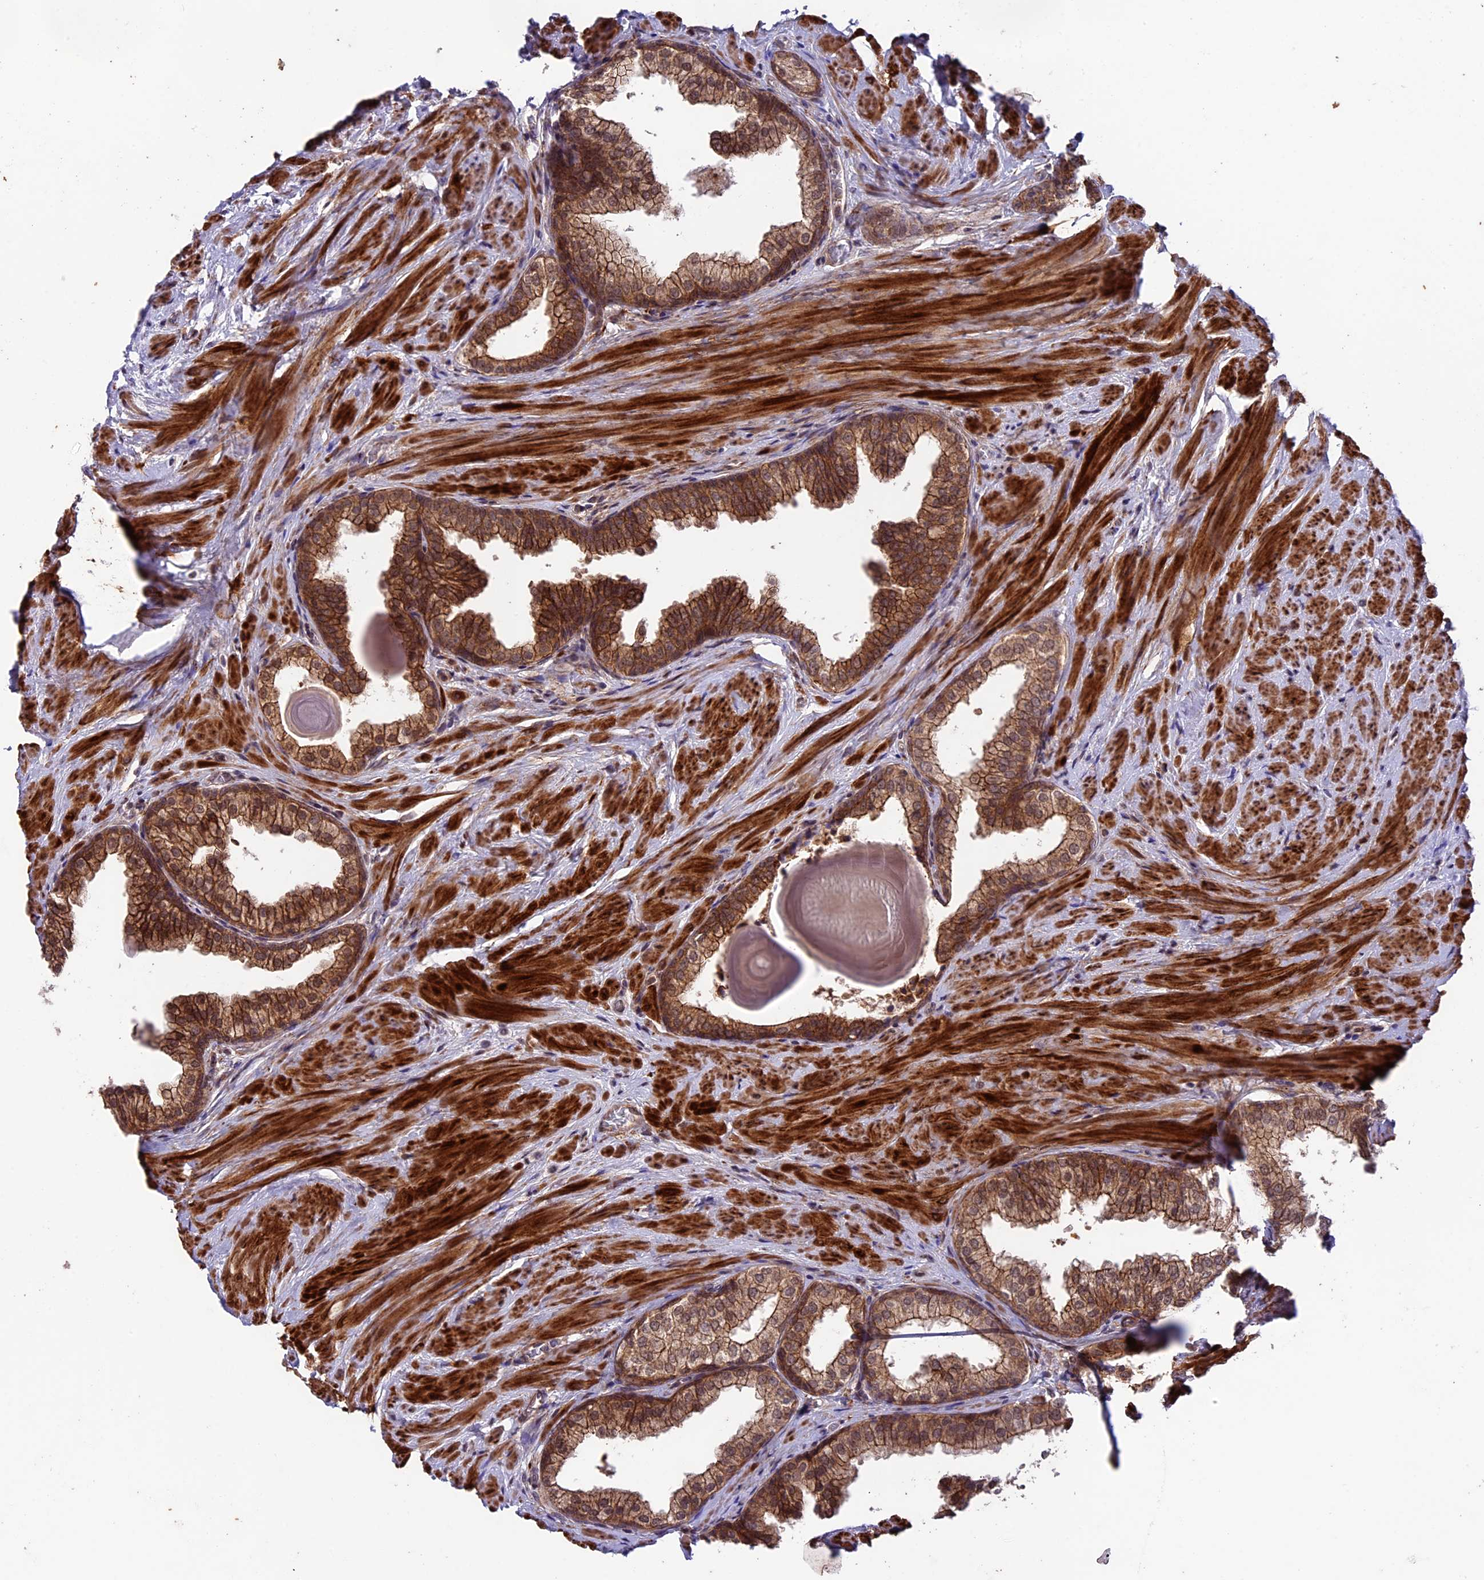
{"staining": {"intensity": "moderate", "quantity": ">75%", "location": "cytoplasmic/membranous,nuclear"}, "tissue": "prostate", "cell_type": "Glandular cells", "image_type": "normal", "snomed": [{"axis": "morphology", "description": "Normal tissue, NOS"}, {"axis": "topography", "description": "Prostate"}], "caption": "High-magnification brightfield microscopy of unremarkable prostate stained with DAB (3,3'-diaminobenzidine) (brown) and counterstained with hematoxylin (blue). glandular cells exhibit moderate cytoplasmic/membranous,nuclear positivity is seen in about>75% of cells.", "gene": "SIPA1L3", "patient": {"sex": "male", "age": 48}}